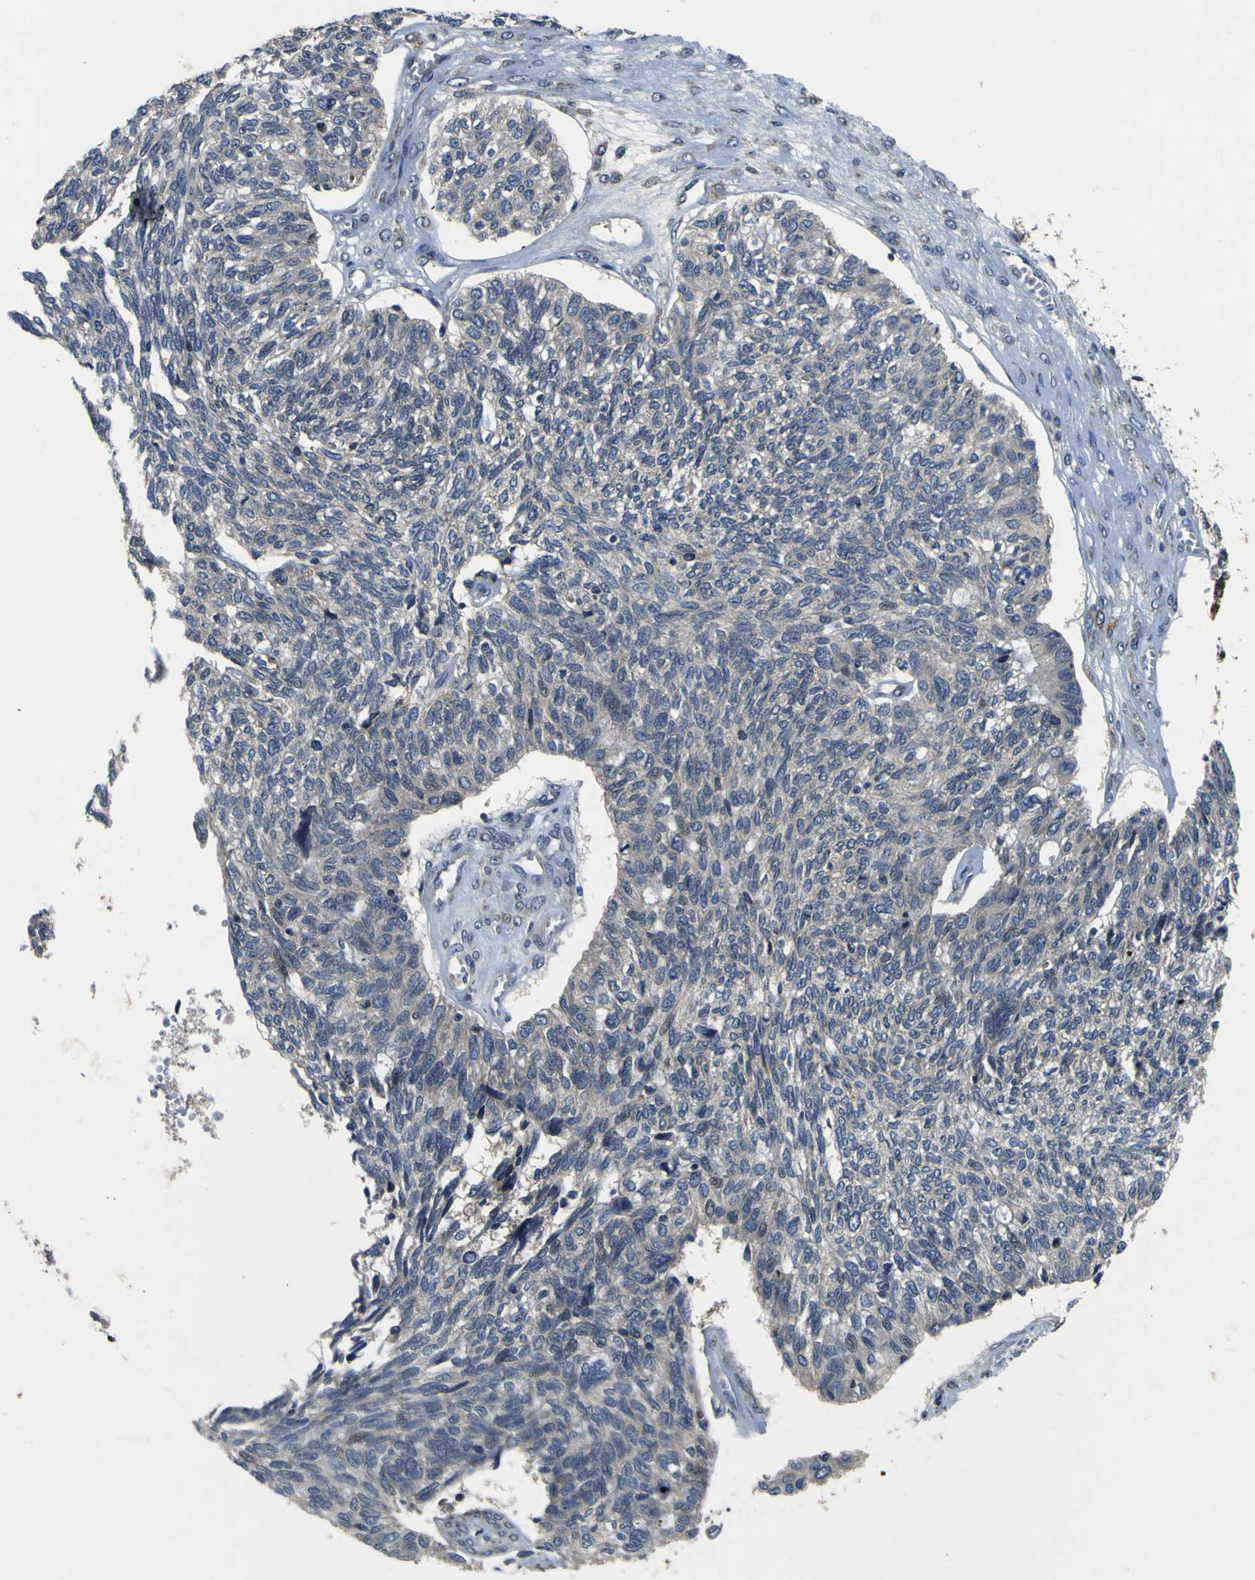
{"staining": {"intensity": "negative", "quantity": "none", "location": "none"}, "tissue": "ovarian cancer", "cell_type": "Tumor cells", "image_type": "cancer", "snomed": [{"axis": "morphology", "description": "Cystadenocarcinoma, serous, NOS"}, {"axis": "topography", "description": "Ovary"}], "caption": "Tumor cells show no significant staining in ovarian cancer (serous cystadenocarcinoma).", "gene": "EPHB4", "patient": {"sex": "female", "age": 79}}